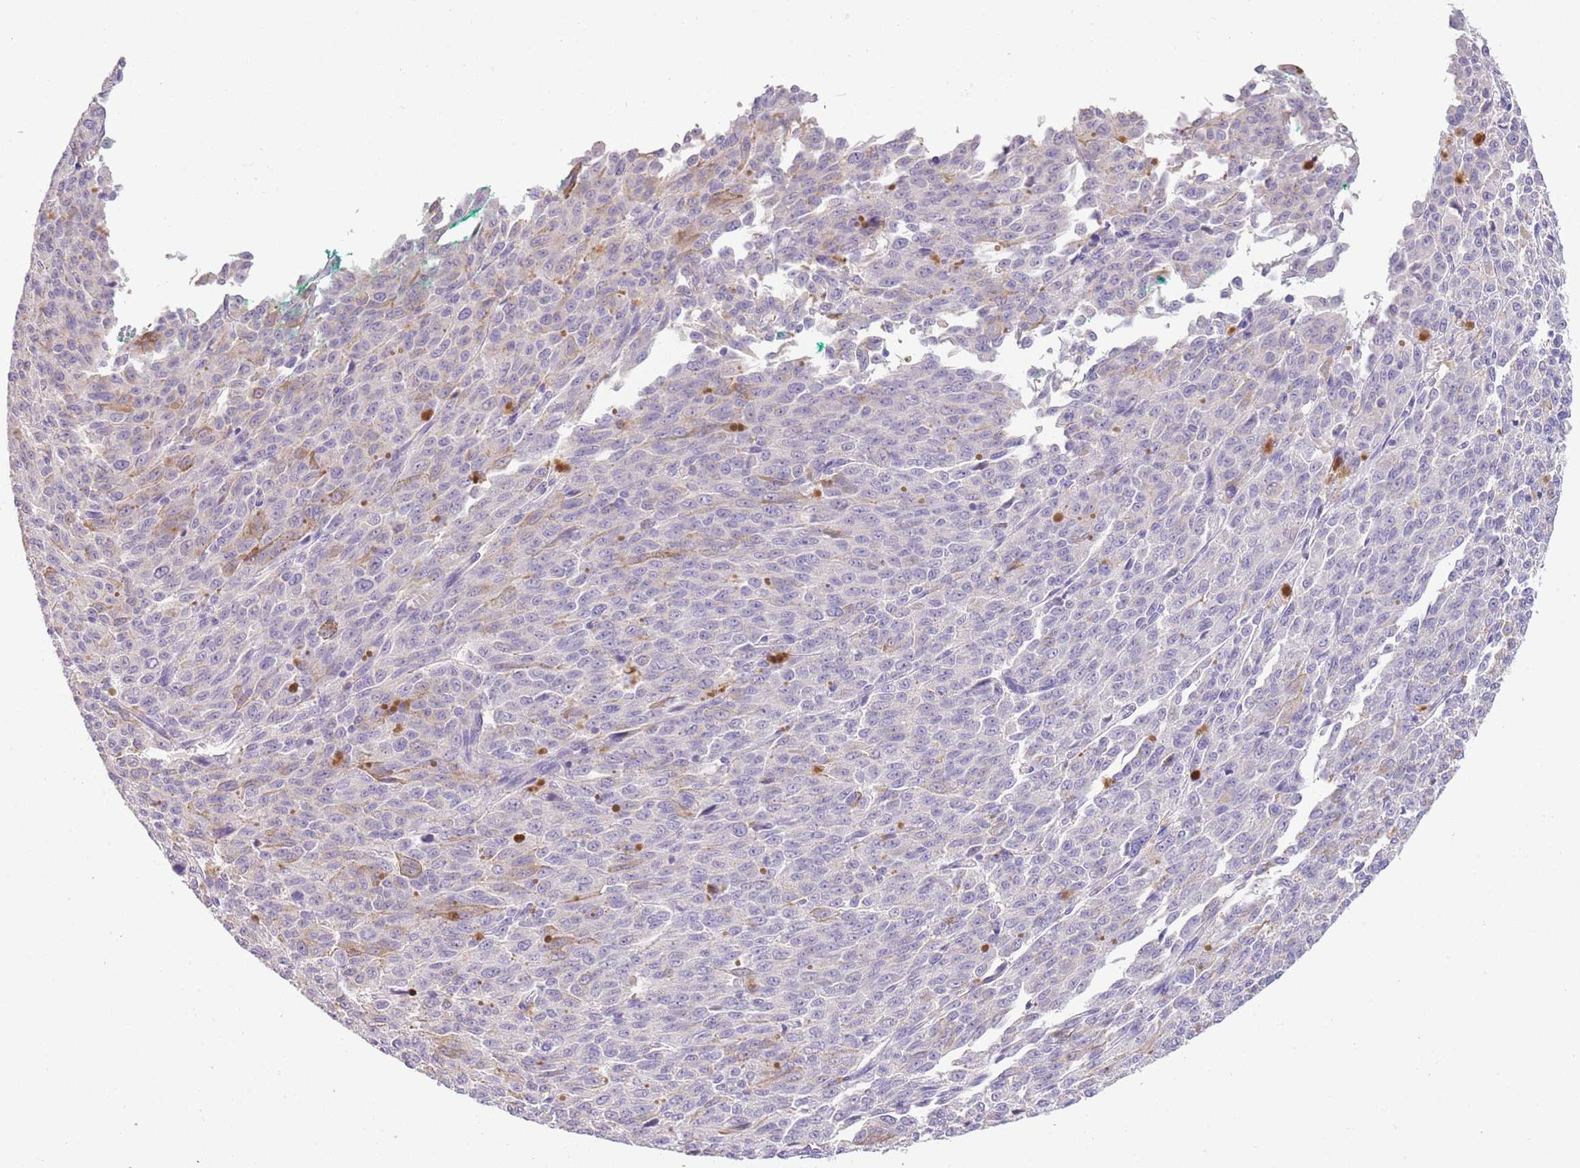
{"staining": {"intensity": "negative", "quantity": "none", "location": "none"}, "tissue": "melanoma", "cell_type": "Tumor cells", "image_type": "cancer", "snomed": [{"axis": "morphology", "description": "Malignant melanoma, NOS"}, {"axis": "topography", "description": "Skin"}], "caption": "A photomicrograph of human melanoma is negative for staining in tumor cells. (Immunohistochemistry (ihc), brightfield microscopy, high magnification).", "gene": "SFTPA1", "patient": {"sex": "female", "age": 52}}